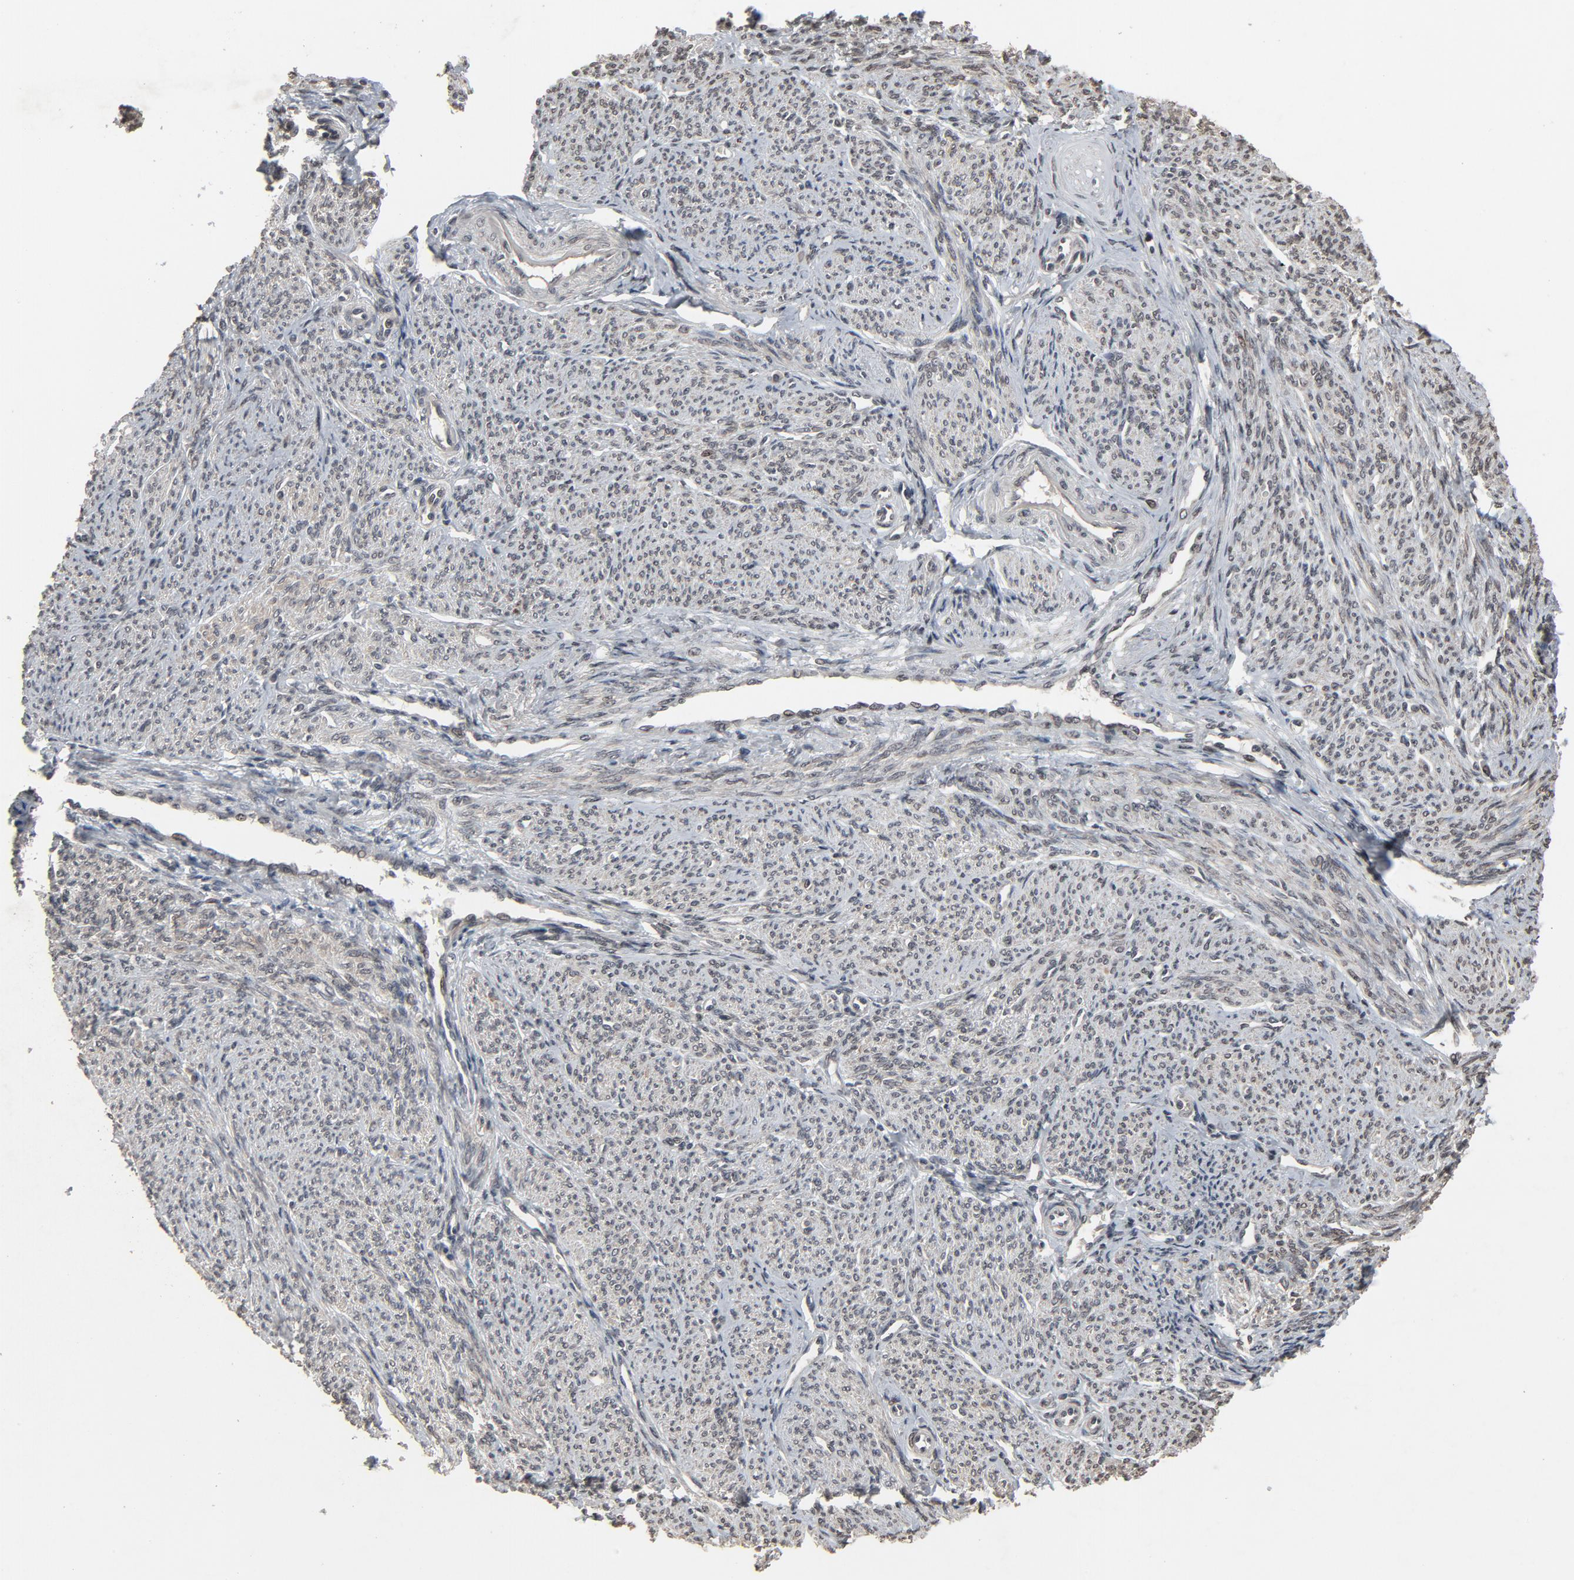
{"staining": {"intensity": "weak", "quantity": "<25%", "location": "nuclear"}, "tissue": "smooth muscle", "cell_type": "Smooth muscle cells", "image_type": "normal", "snomed": [{"axis": "morphology", "description": "Normal tissue, NOS"}, {"axis": "topography", "description": "Smooth muscle"}], "caption": "The immunohistochemistry (IHC) photomicrograph has no significant expression in smooth muscle cells of smooth muscle.", "gene": "POM121", "patient": {"sex": "female", "age": 65}}